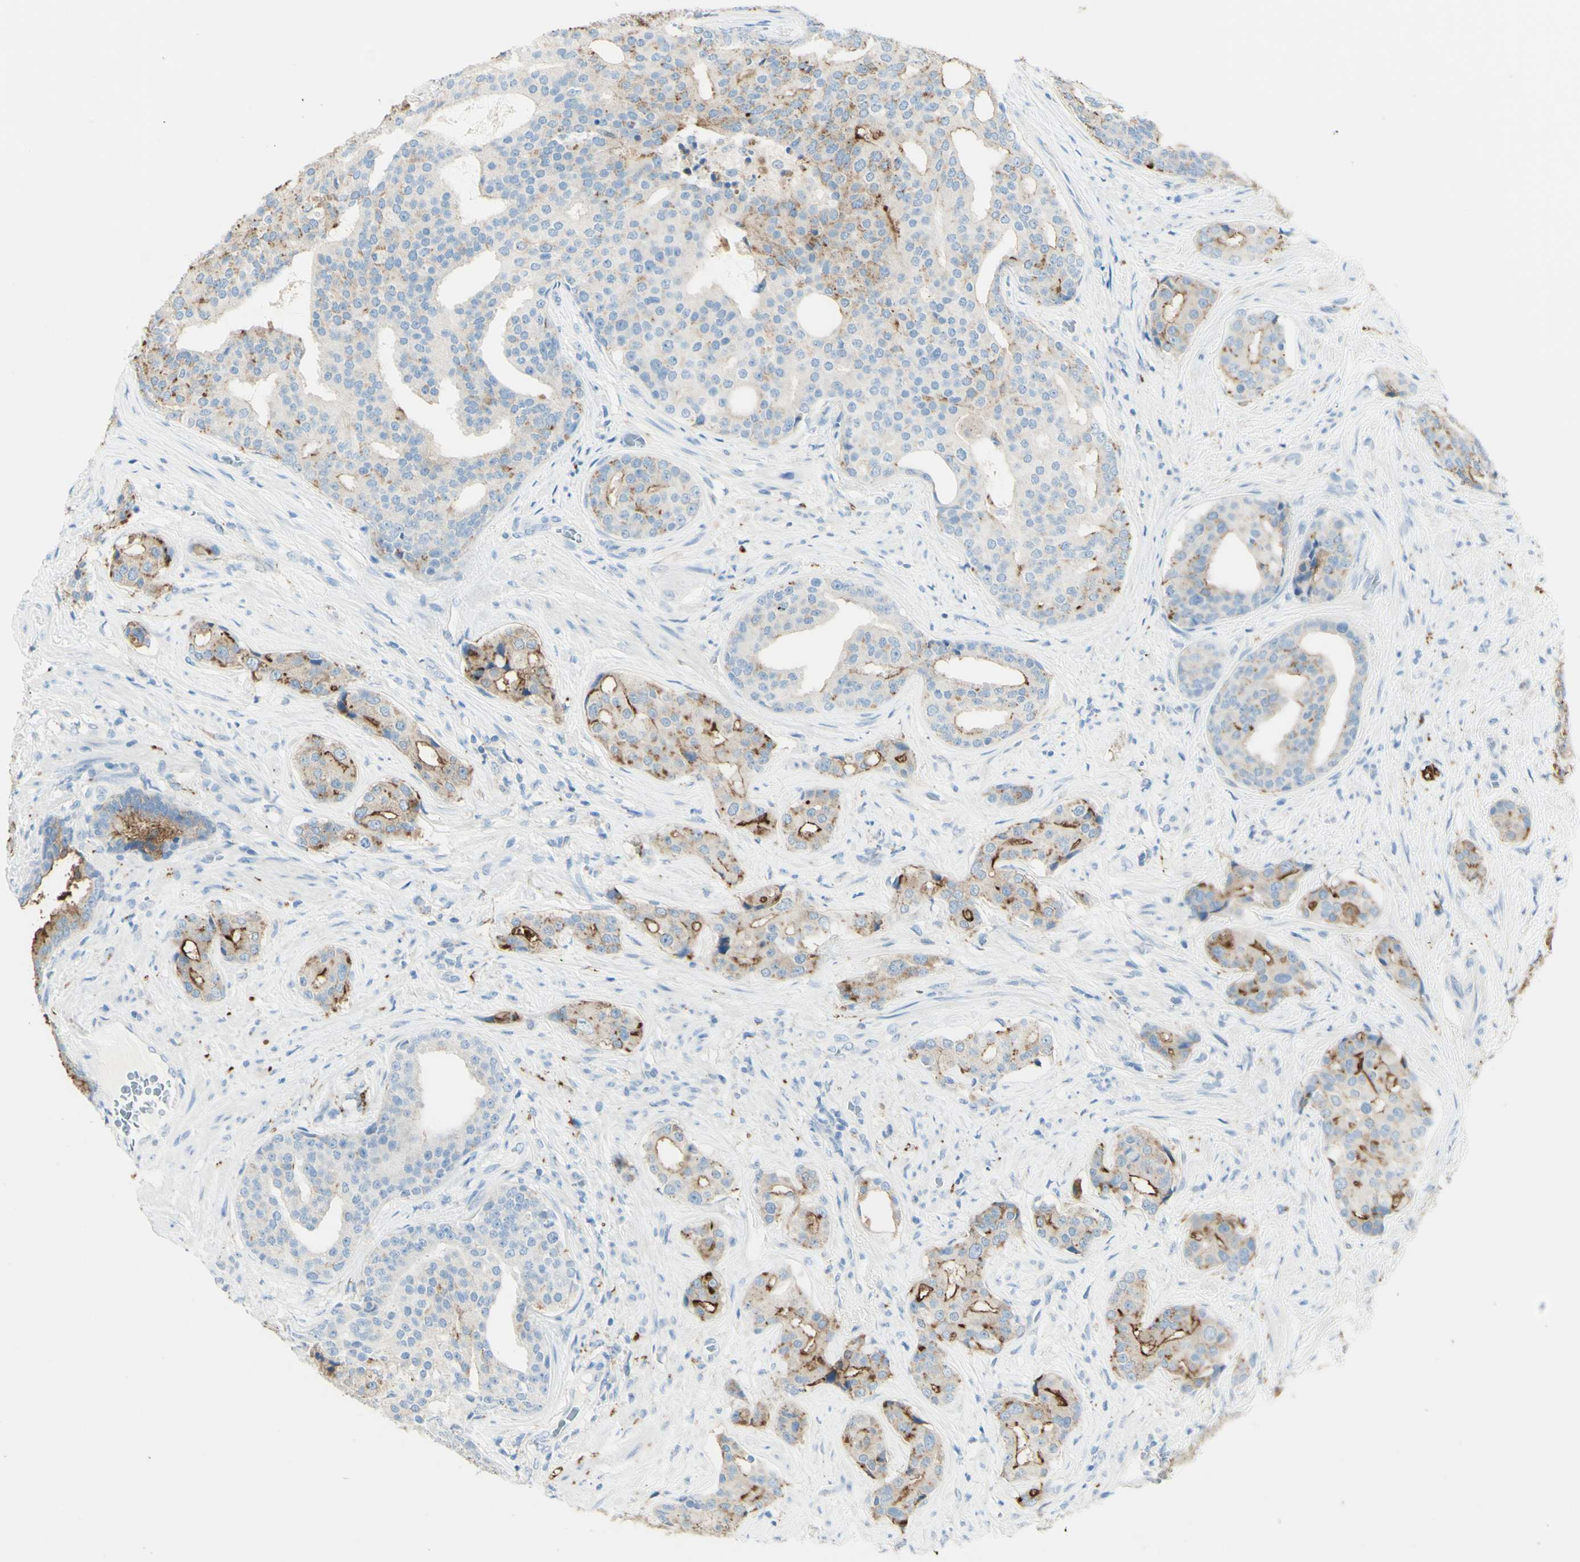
{"staining": {"intensity": "strong", "quantity": "<25%", "location": "cytoplasmic/membranous"}, "tissue": "prostate cancer", "cell_type": "Tumor cells", "image_type": "cancer", "snomed": [{"axis": "morphology", "description": "Adenocarcinoma, High grade"}, {"axis": "topography", "description": "Prostate"}], "caption": "A high-resolution photomicrograph shows immunohistochemistry (IHC) staining of prostate high-grade adenocarcinoma, which reveals strong cytoplasmic/membranous positivity in approximately <25% of tumor cells. (DAB IHC with brightfield microscopy, high magnification).", "gene": "TSPAN1", "patient": {"sex": "male", "age": 71}}